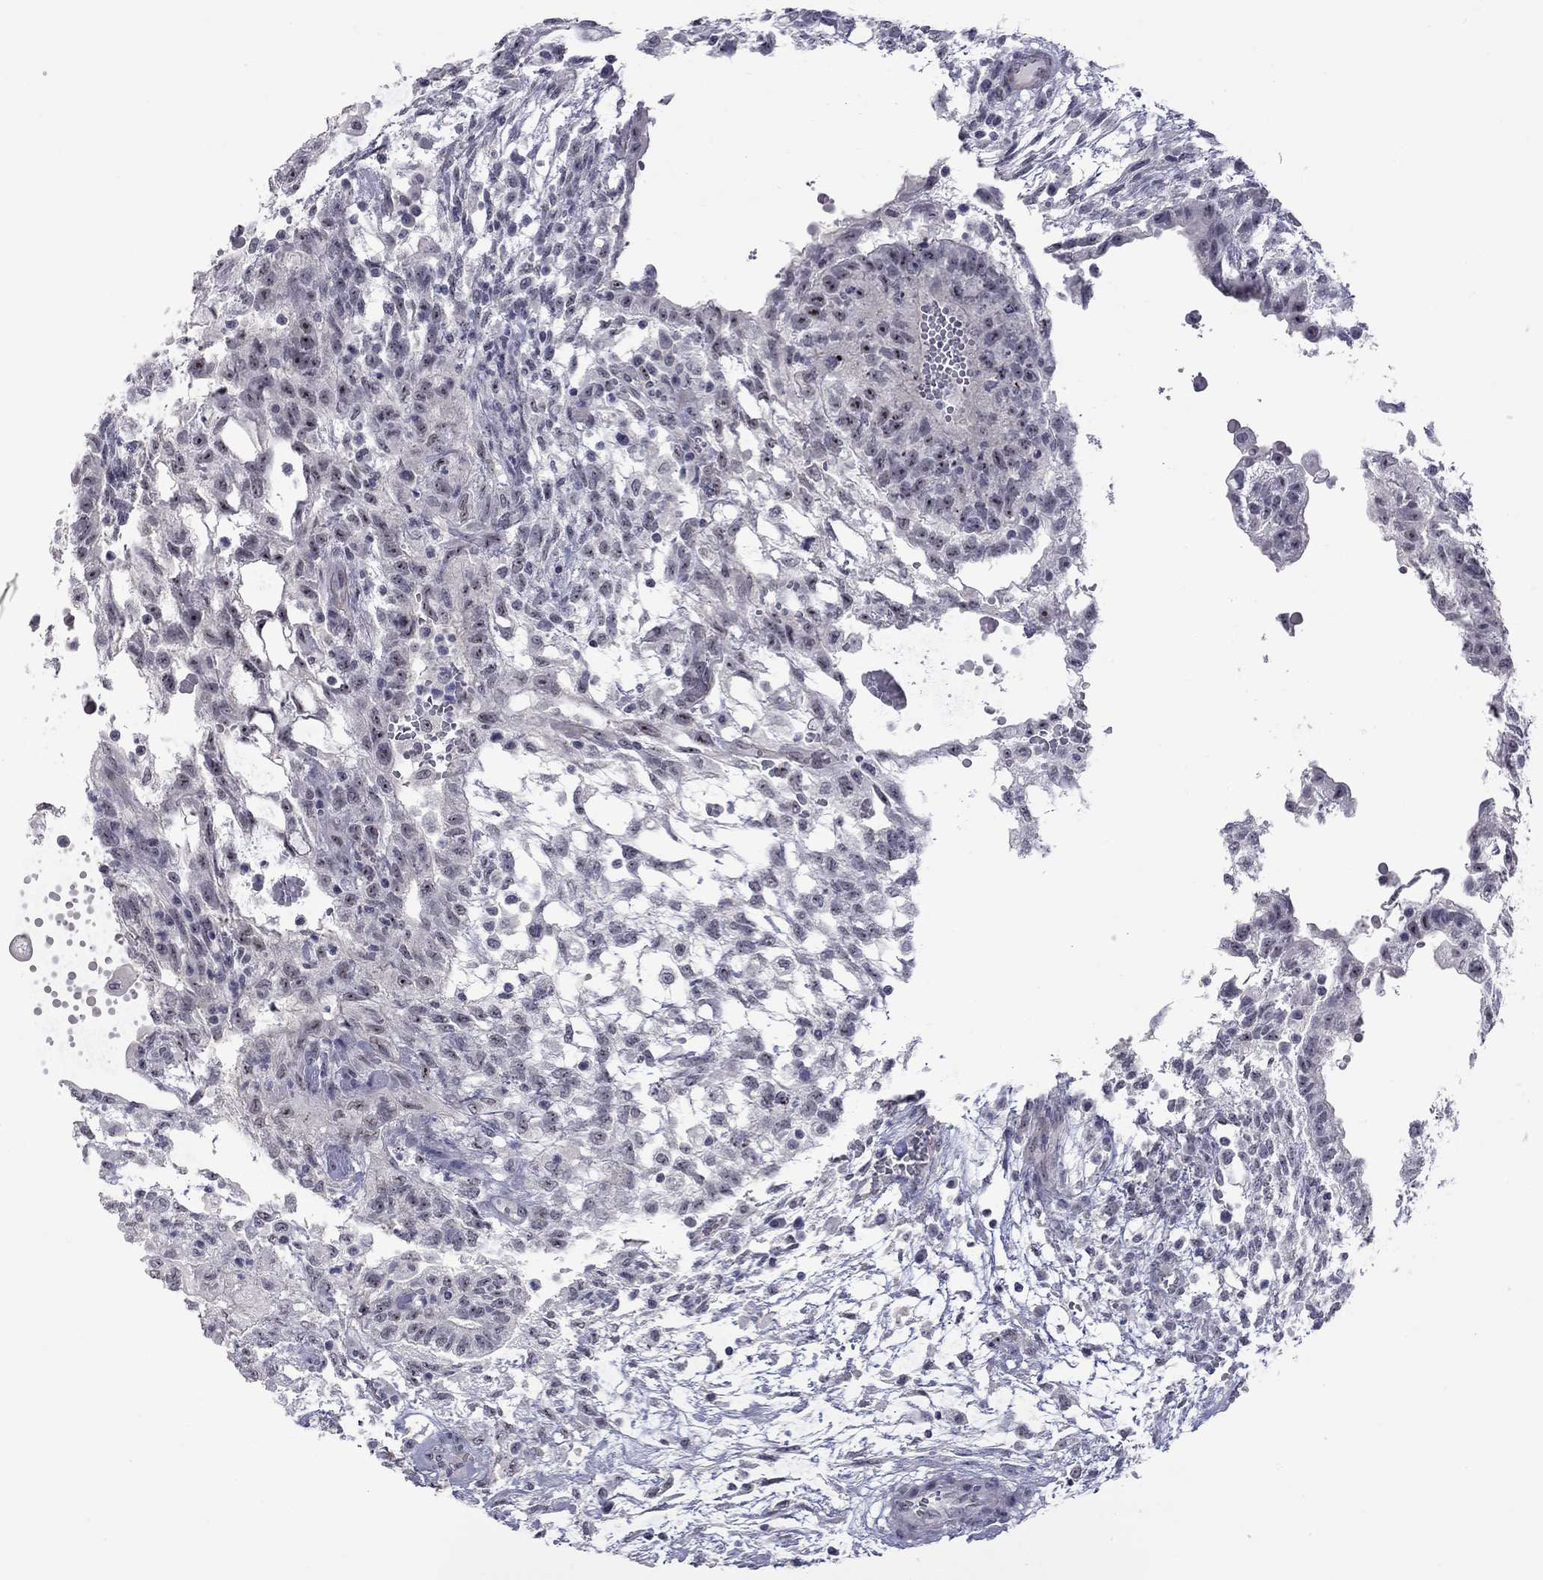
{"staining": {"intensity": "strong", "quantity": ">75%", "location": "nuclear"}, "tissue": "testis cancer", "cell_type": "Tumor cells", "image_type": "cancer", "snomed": [{"axis": "morphology", "description": "Carcinoma, Embryonal, NOS"}, {"axis": "topography", "description": "Testis"}], "caption": "Brown immunohistochemical staining in testis cancer shows strong nuclear expression in approximately >75% of tumor cells. (brown staining indicates protein expression, while blue staining denotes nuclei).", "gene": "GSG1L", "patient": {"sex": "male", "age": 32}}